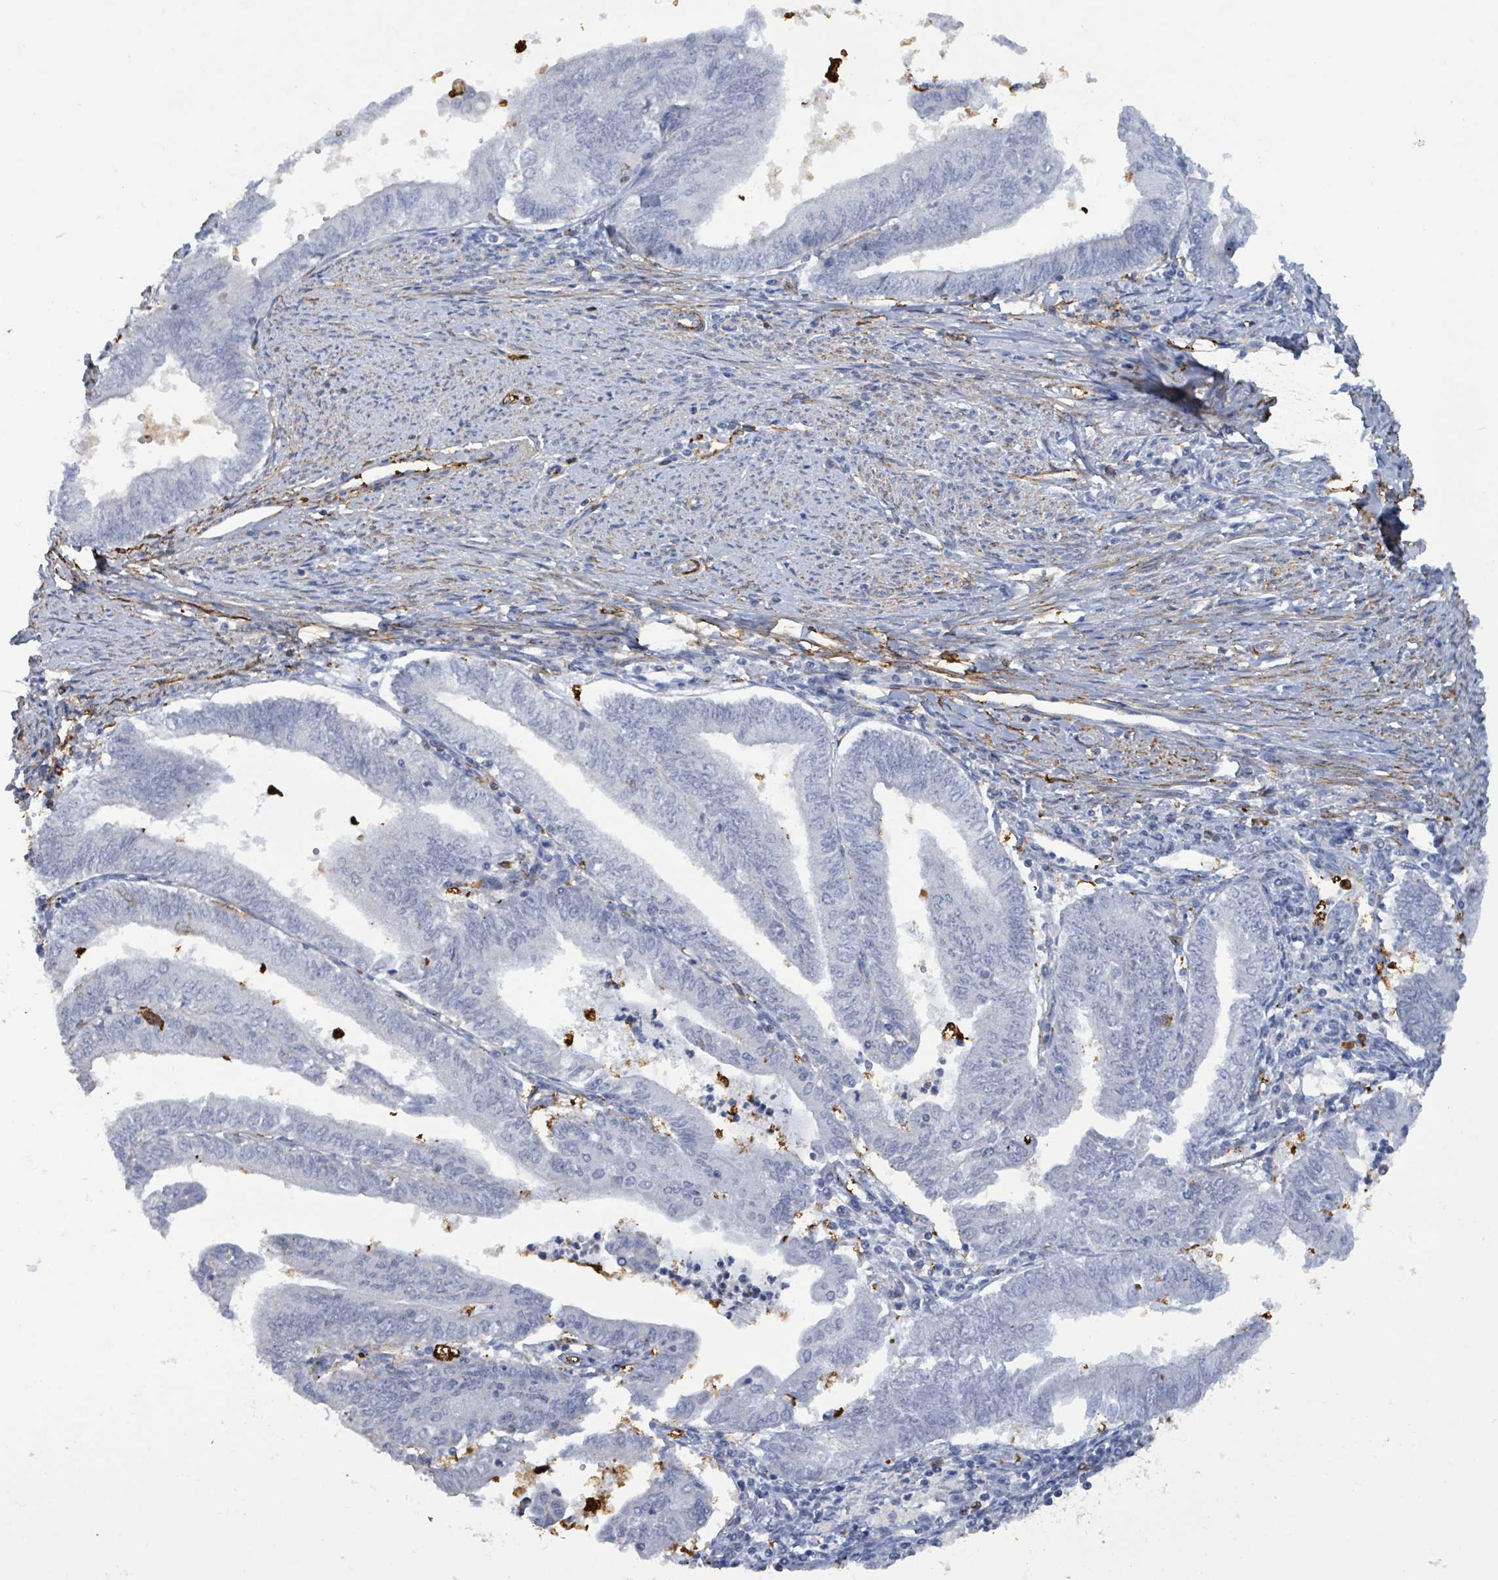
{"staining": {"intensity": "negative", "quantity": "none", "location": "none"}, "tissue": "endometrial cancer", "cell_type": "Tumor cells", "image_type": "cancer", "snomed": [{"axis": "morphology", "description": "Adenocarcinoma, NOS"}, {"axis": "topography", "description": "Endometrium"}], "caption": "This image is of endometrial adenocarcinoma stained with immunohistochemistry to label a protein in brown with the nuclei are counter-stained blue. There is no expression in tumor cells.", "gene": "PRKRIP1", "patient": {"sex": "female", "age": 66}}